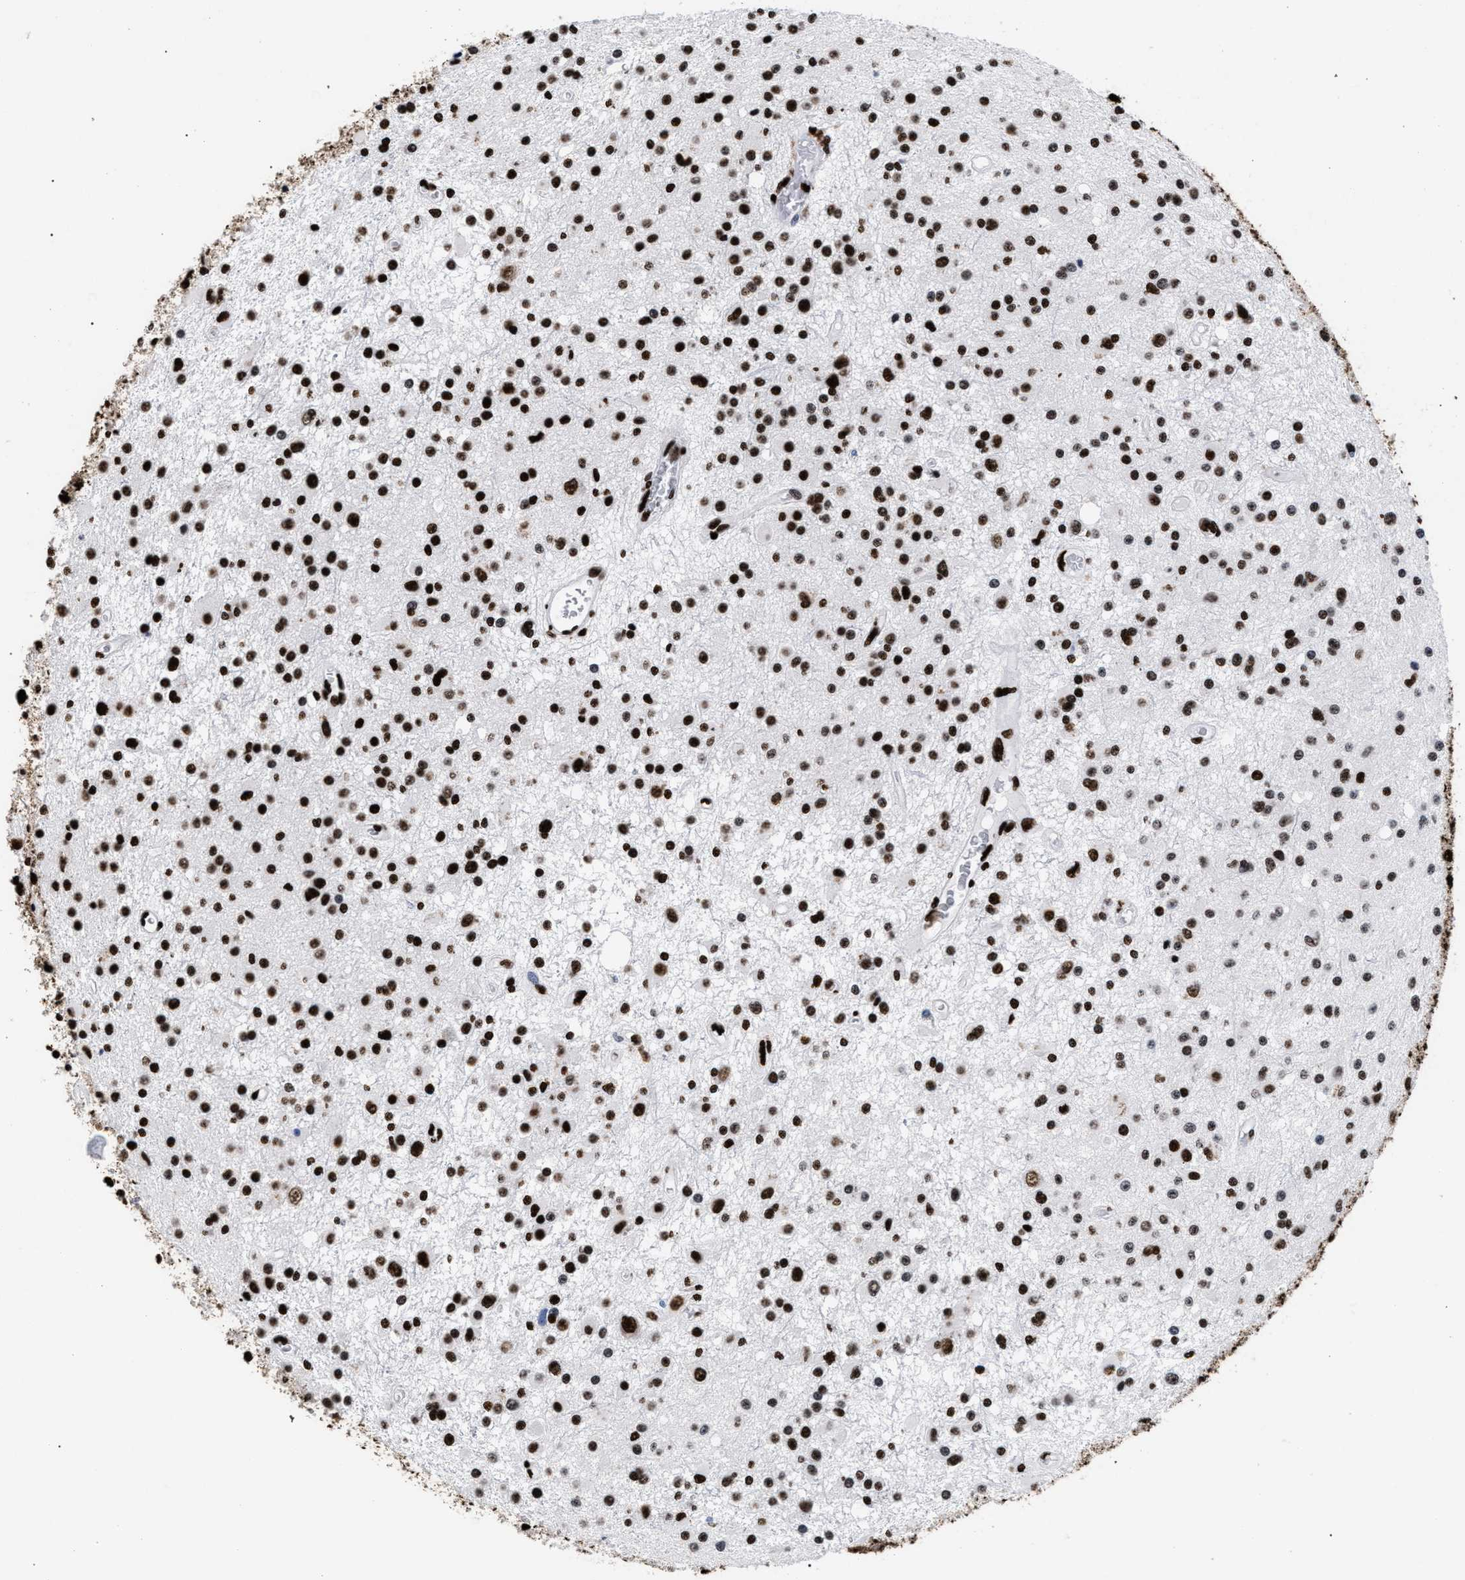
{"staining": {"intensity": "strong", "quantity": ">75%", "location": "nuclear"}, "tissue": "glioma", "cell_type": "Tumor cells", "image_type": "cancer", "snomed": [{"axis": "morphology", "description": "Glioma, malignant, Low grade"}, {"axis": "topography", "description": "Brain"}], "caption": "Immunohistochemistry (IHC) histopathology image of neoplastic tissue: human low-grade glioma (malignant) stained using immunohistochemistry (IHC) demonstrates high levels of strong protein expression localized specifically in the nuclear of tumor cells, appearing as a nuclear brown color.", "gene": "HNRNPA1", "patient": {"sex": "male", "age": 58}}